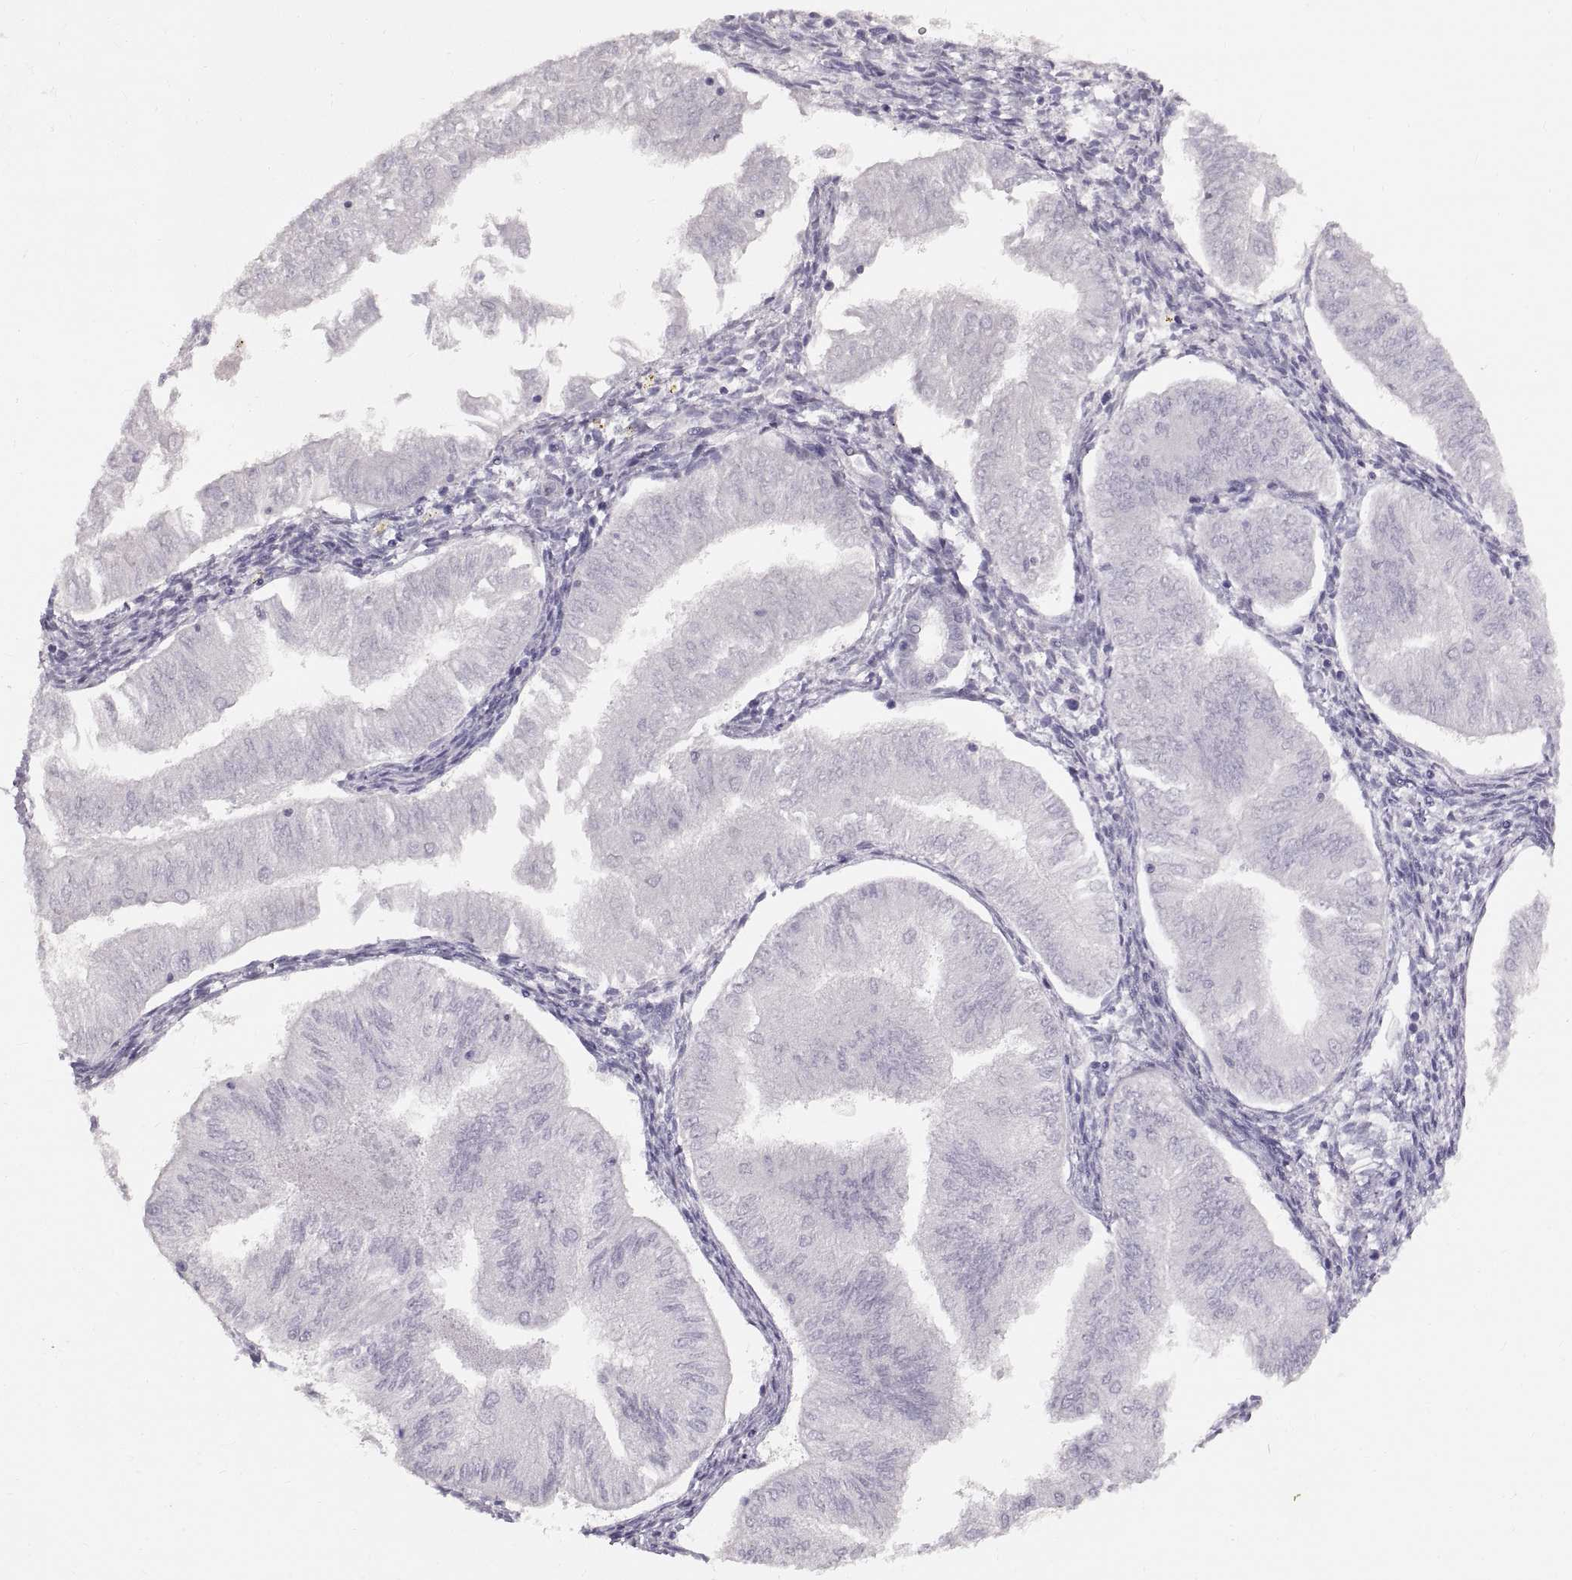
{"staining": {"intensity": "negative", "quantity": "none", "location": "none"}, "tissue": "endometrial cancer", "cell_type": "Tumor cells", "image_type": "cancer", "snomed": [{"axis": "morphology", "description": "Adenocarcinoma, NOS"}, {"axis": "topography", "description": "Endometrium"}], "caption": "Endometrial adenocarcinoma was stained to show a protein in brown. There is no significant expression in tumor cells.", "gene": "SPACDR", "patient": {"sex": "female", "age": 53}}